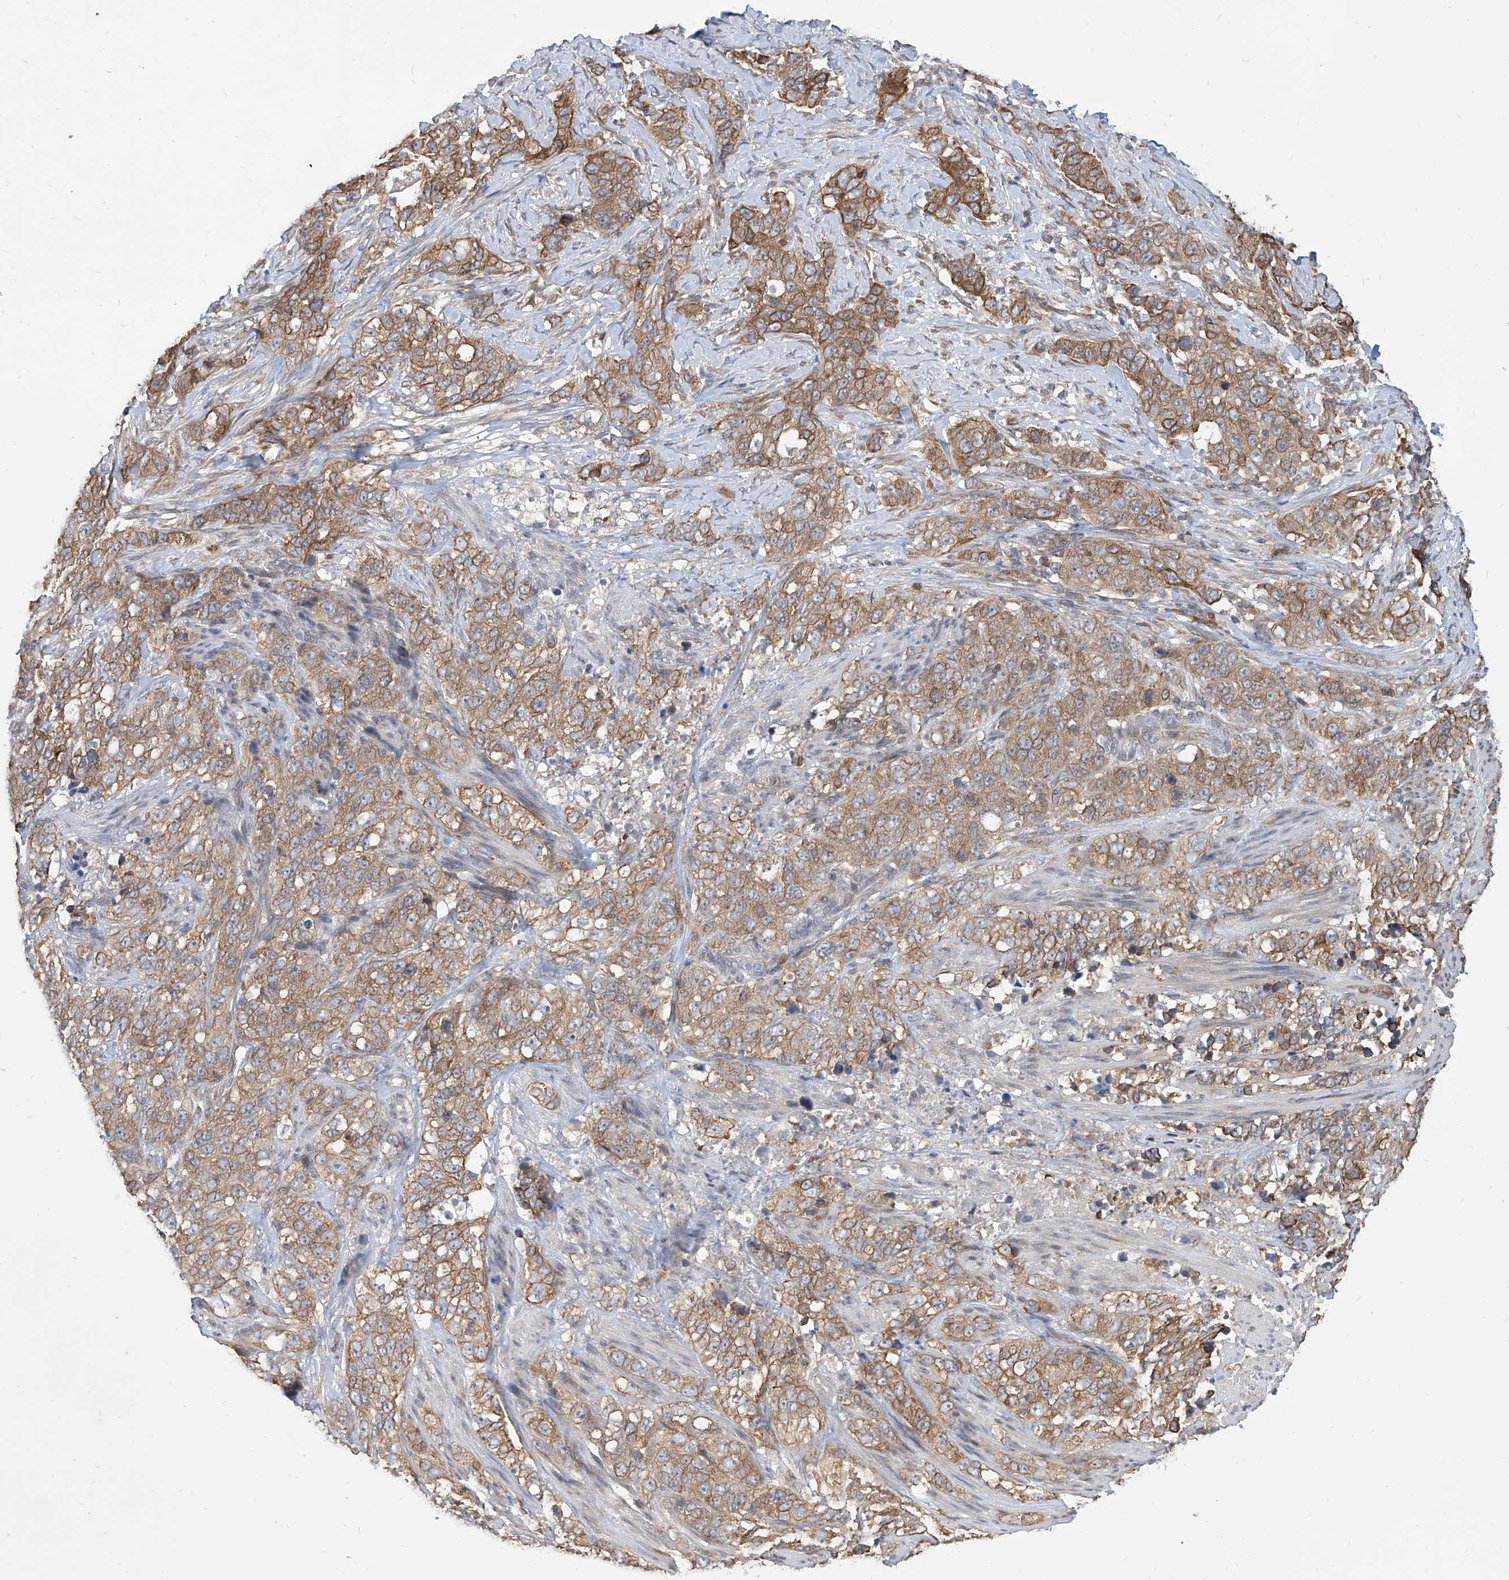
{"staining": {"intensity": "moderate", "quantity": ">75%", "location": "cytoplasmic/membranous"}, "tissue": "stomach cancer", "cell_type": "Tumor cells", "image_type": "cancer", "snomed": [{"axis": "morphology", "description": "Adenocarcinoma, NOS"}, {"axis": "topography", "description": "Stomach"}], "caption": "This is a micrograph of immunohistochemistry (IHC) staining of adenocarcinoma (stomach), which shows moderate staining in the cytoplasmic/membranous of tumor cells.", "gene": "FAM83B", "patient": {"sex": "male", "age": 48}}